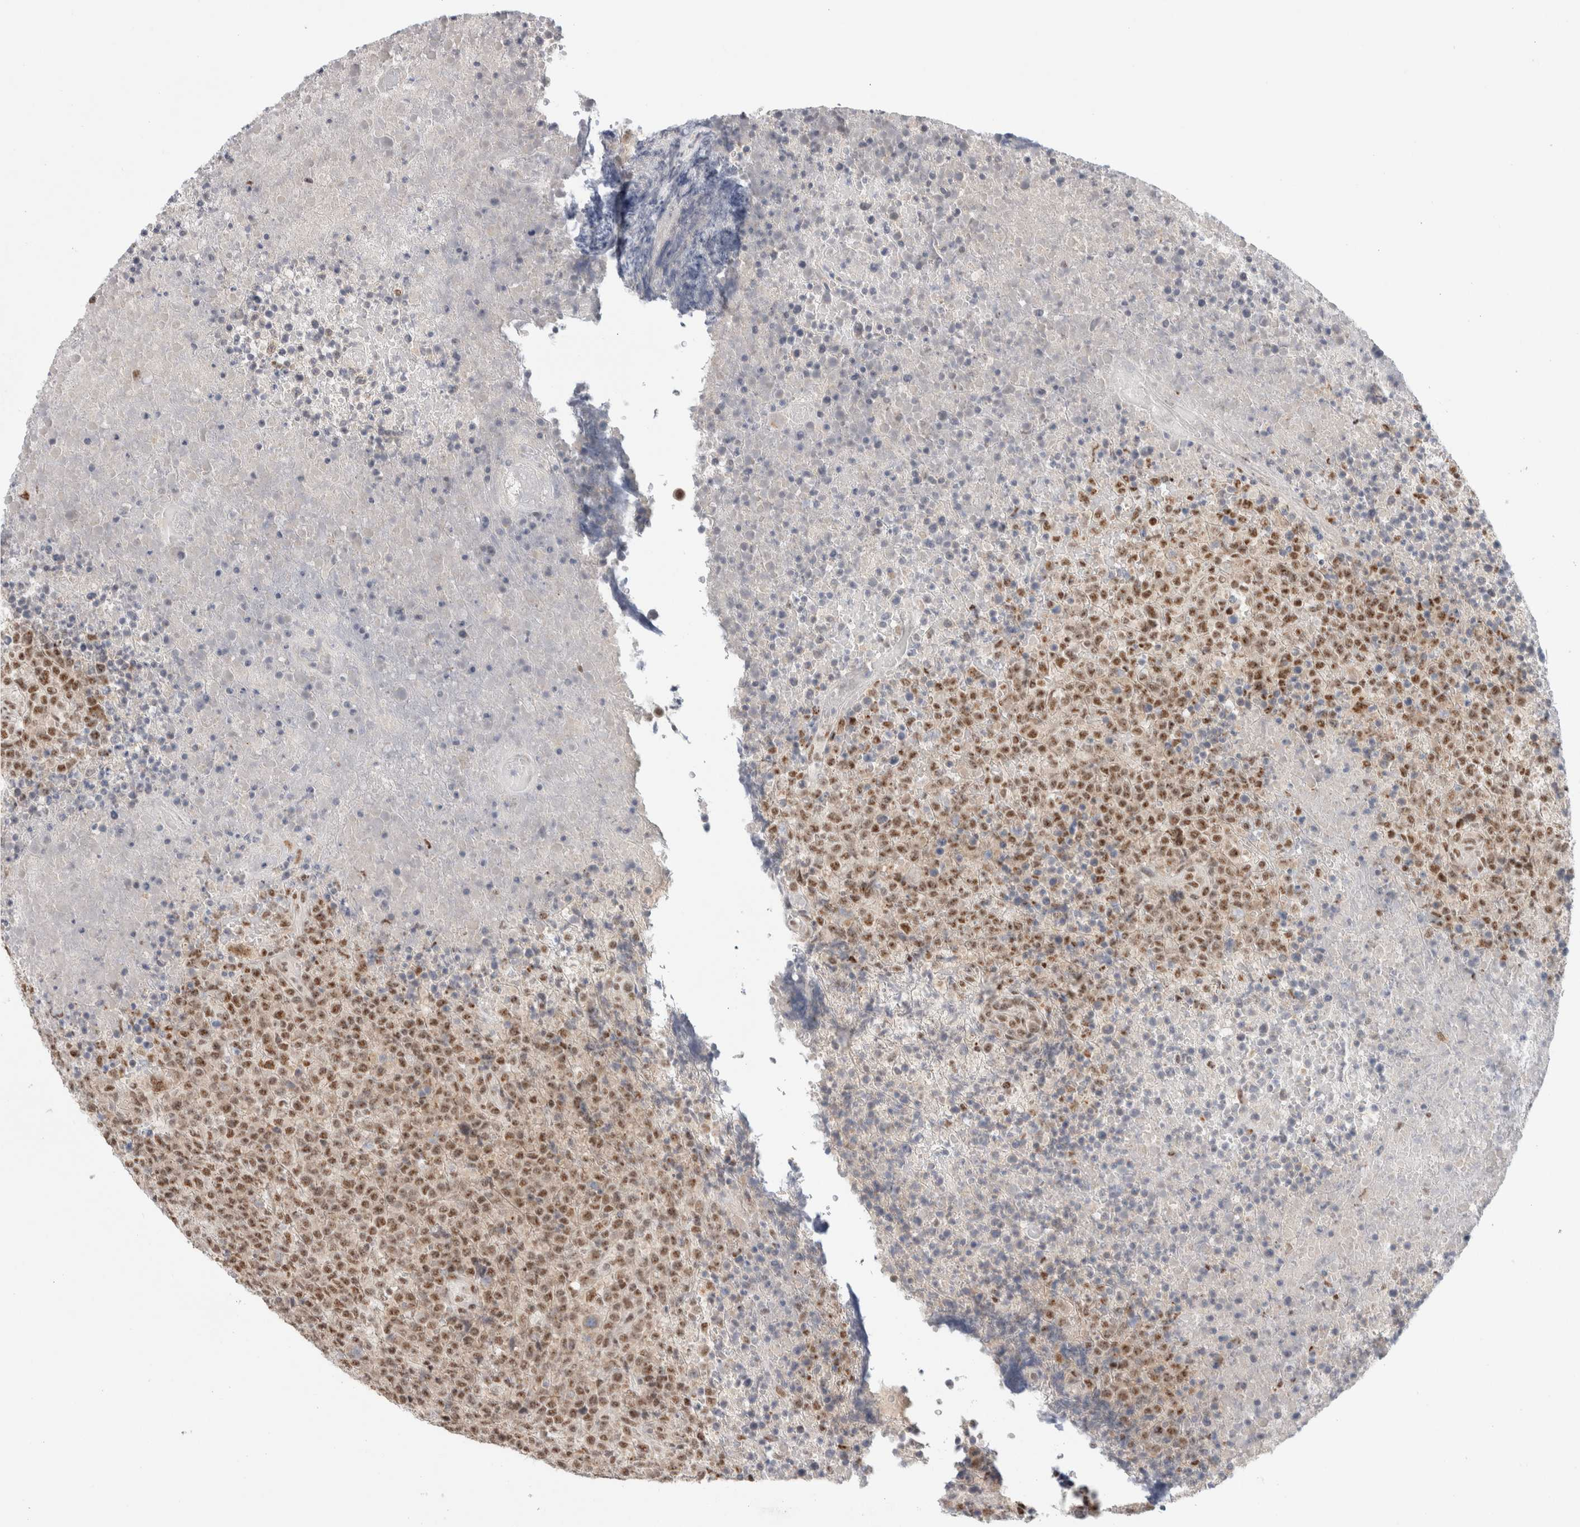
{"staining": {"intensity": "moderate", "quantity": ">75%", "location": "nuclear"}, "tissue": "lymphoma", "cell_type": "Tumor cells", "image_type": "cancer", "snomed": [{"axis": "morphology", "description": "Malignant lymphoma, non-Hodgkin's type, High grade"}, {"axis": "topography", "description": "Lymph node"}], "caption": "Immunohistochemistry (IHC) image of neoplastic tissue: lymphoma stained using IHC demonstrates medium levels of moderate protein expression localized specifically in the nuclear of tumor cells, appearing as a nuclear brown color.", "gene": "TRMT12", "patient": {"sex": "male", "age": 13}}